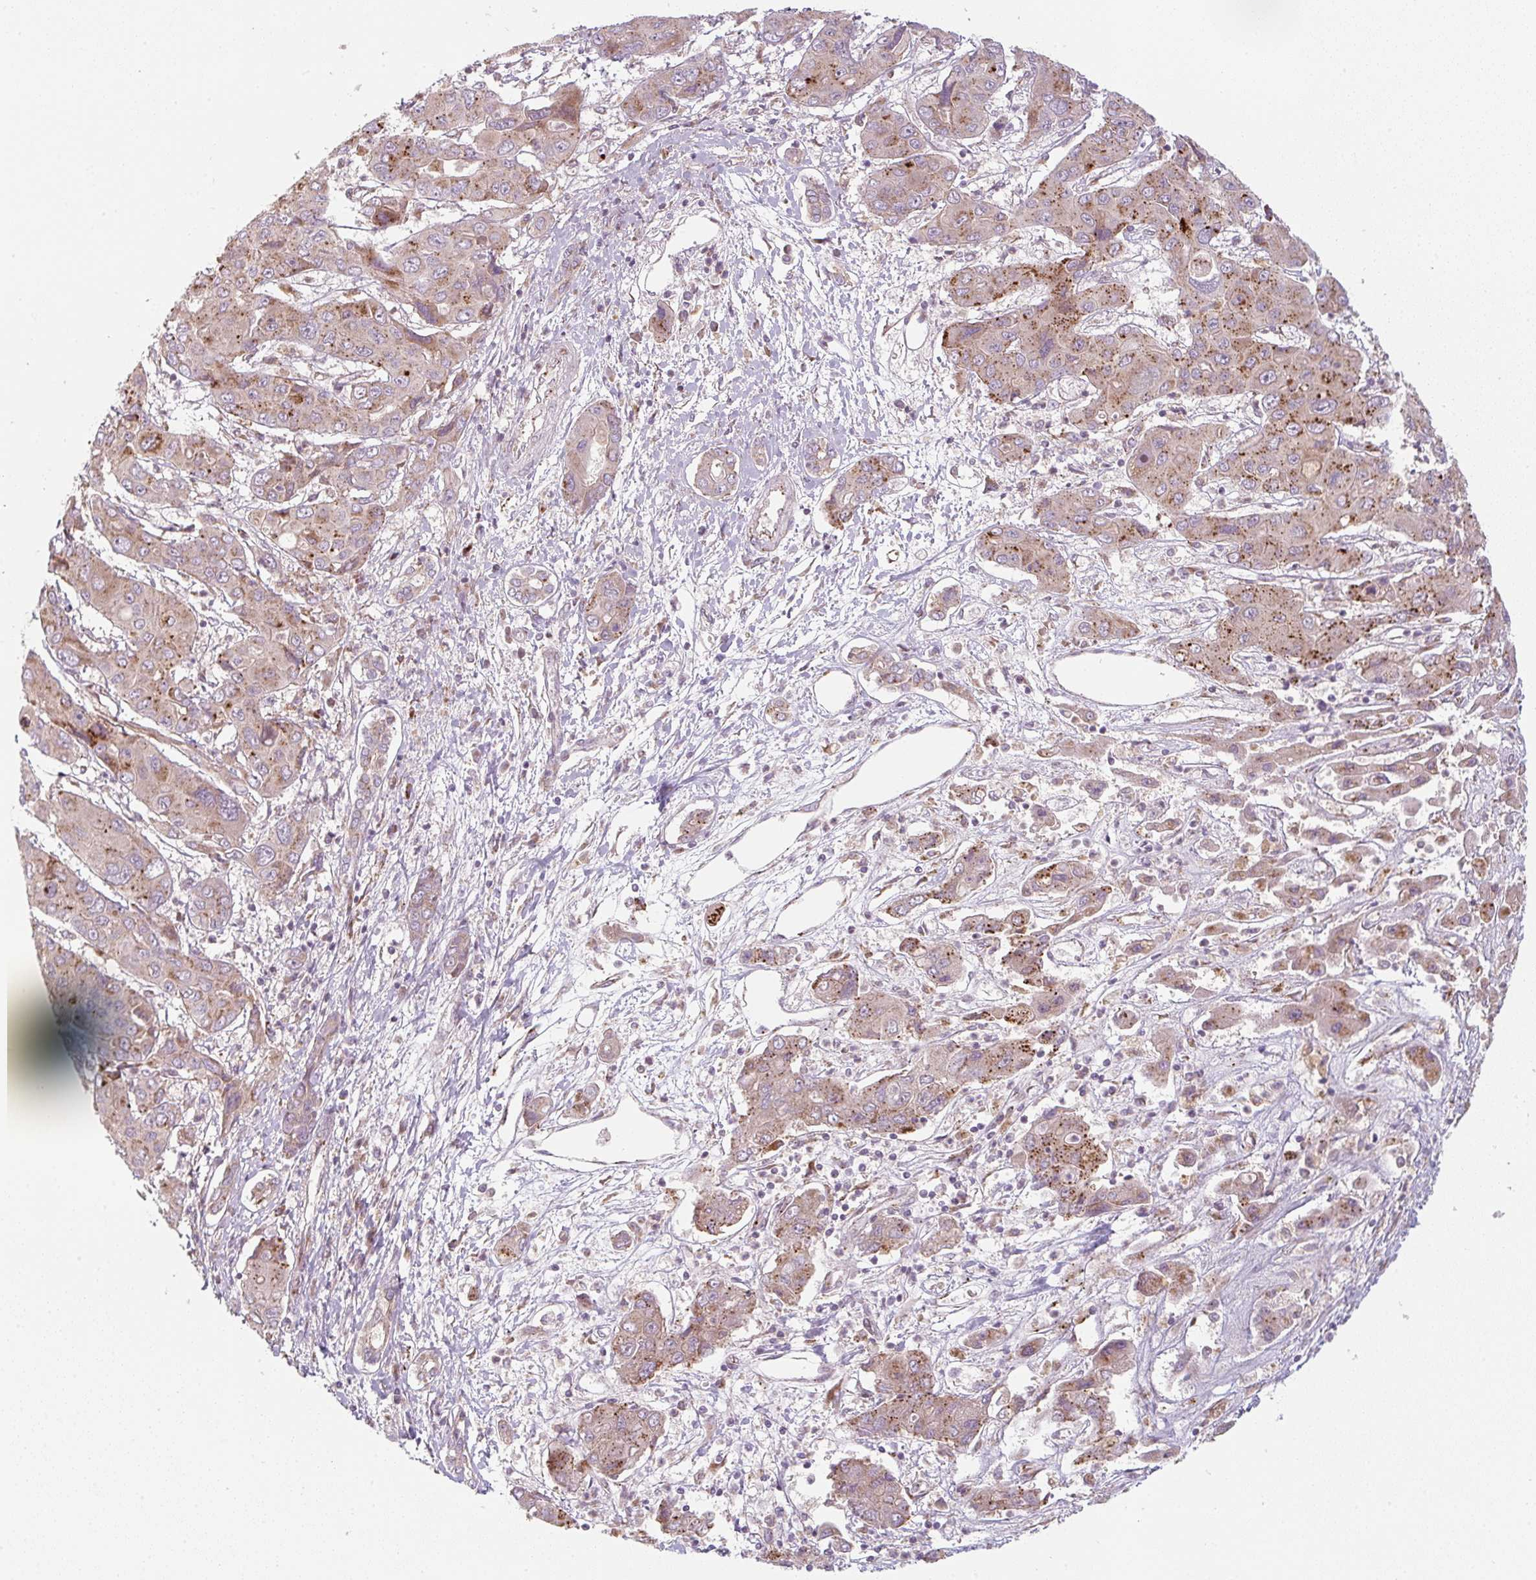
{"staining": {"intensity": "moderate", "quantity": ">75%", "location": "cytoplasmic/membranous"}, "tissue": "liver cancer", "cell_type": "Tumor cells", "image_type": "cancer", "snomed": [{"axis": "morphology", "description": "Cholangiocarcinoma"}, {"axis": "topography", "description": "Liver"}], "caption": "Liver cancer (cholangiocarcinoma) stained with a protein marker exhibits moderate staining in tumor cells.", "gene": "GVQW3", "patient": {"sex": "male", "age": 67}}